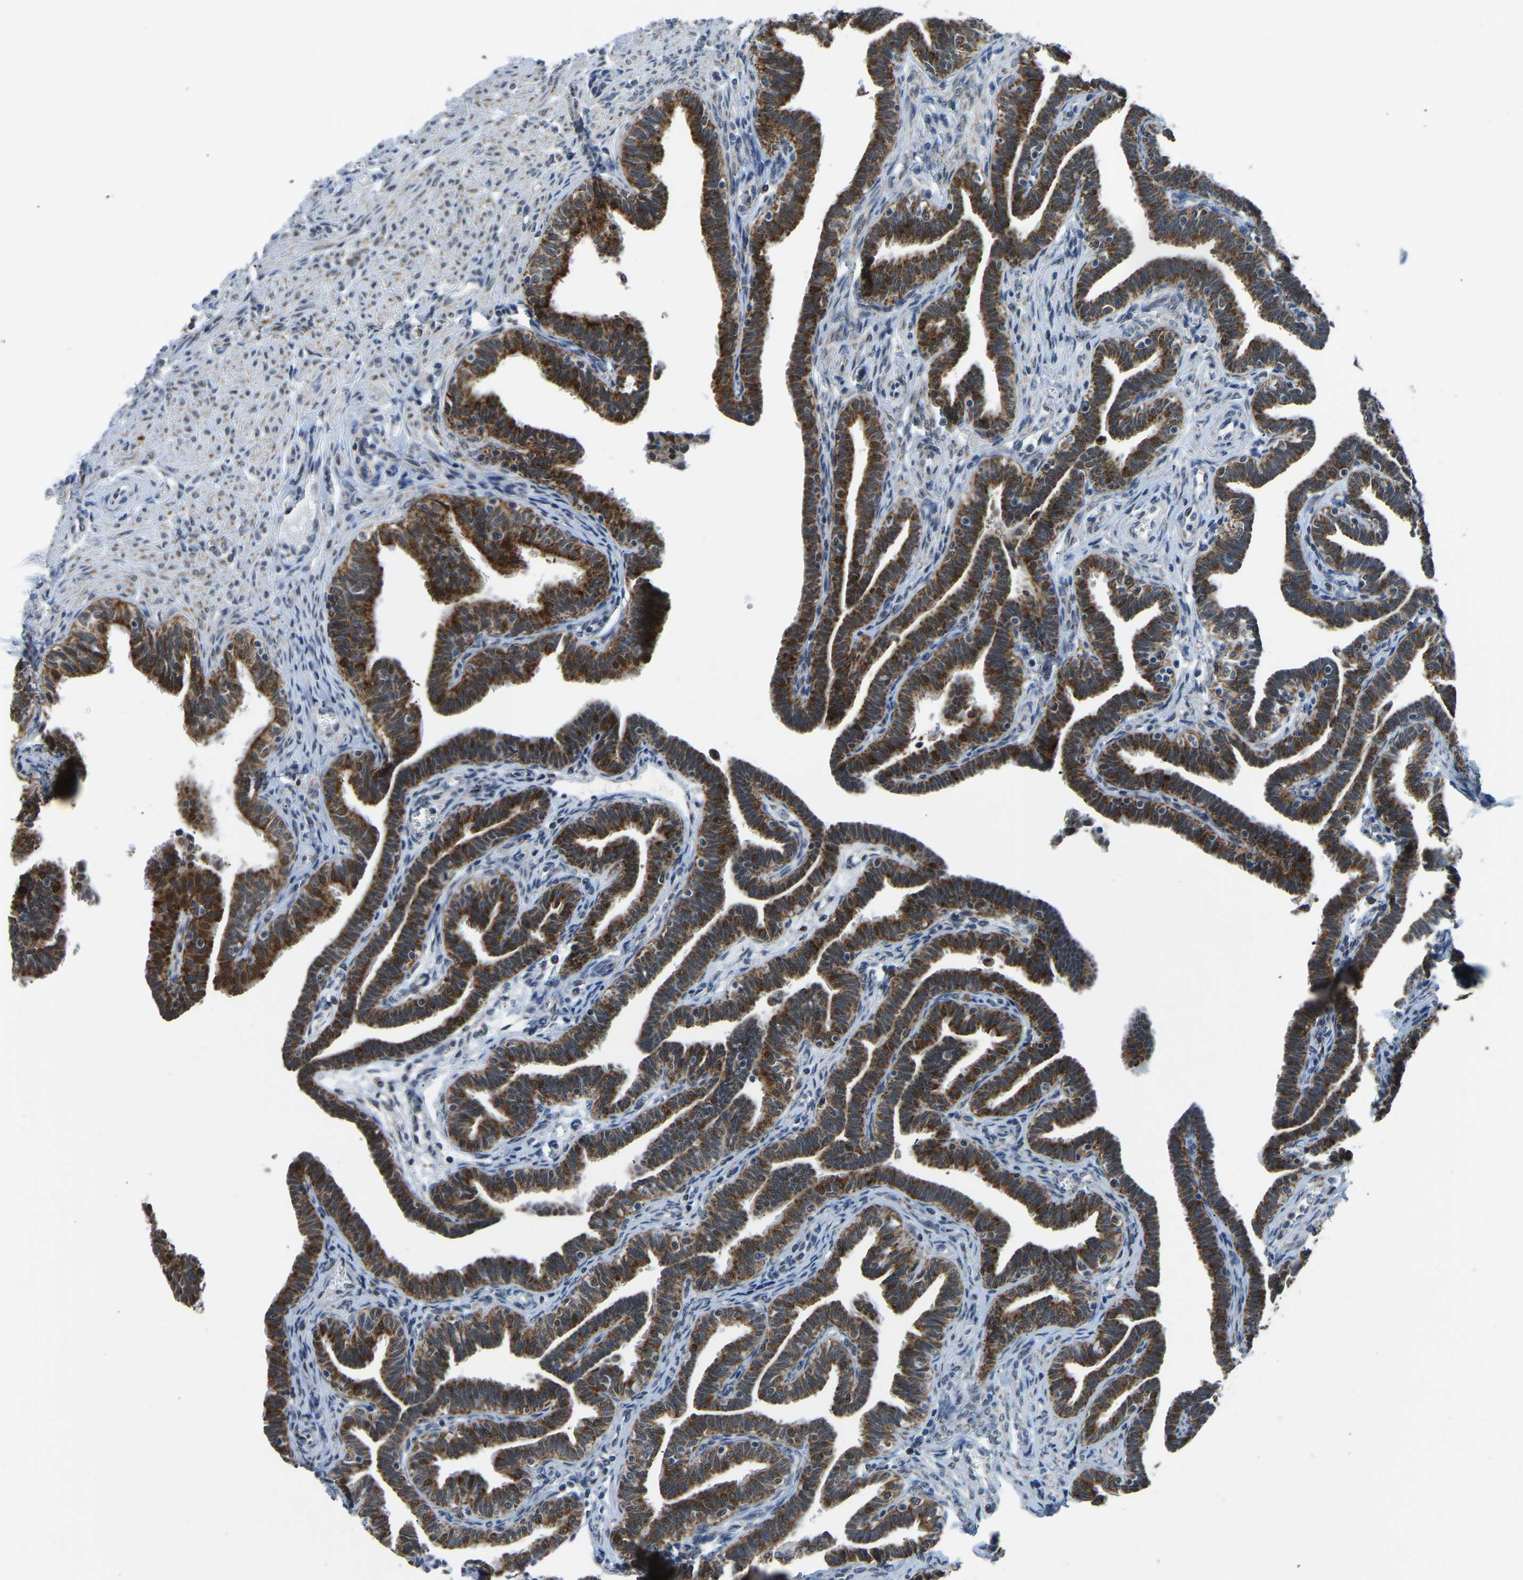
{"staining": {"intensity": "strong", "quantity": ">75%", "location": "cytoplasmic/membranous,nuclear"}, "tissue": "fallopian tube", "cell_type": "Glandular cells", "image_type": "normal", "snomed": [{"axis": "morphology", "description": "Normal tissue, NOS"}, {"axis": "topography", "description": "Fallopian tube"}, {"axis": "topography", "description": "Ovary"}], "caption": "Brown immunohistochemical staining in unremarkable fallopian tube shows strong cytoplasmic/membranous,nuclear expression in about >75% of glandular cells. (brown staining indicates protein expression, while blue staining denotes nuclei).", "gene": "BNIP3L", "patient": {"sex": "female", "age": 23}}